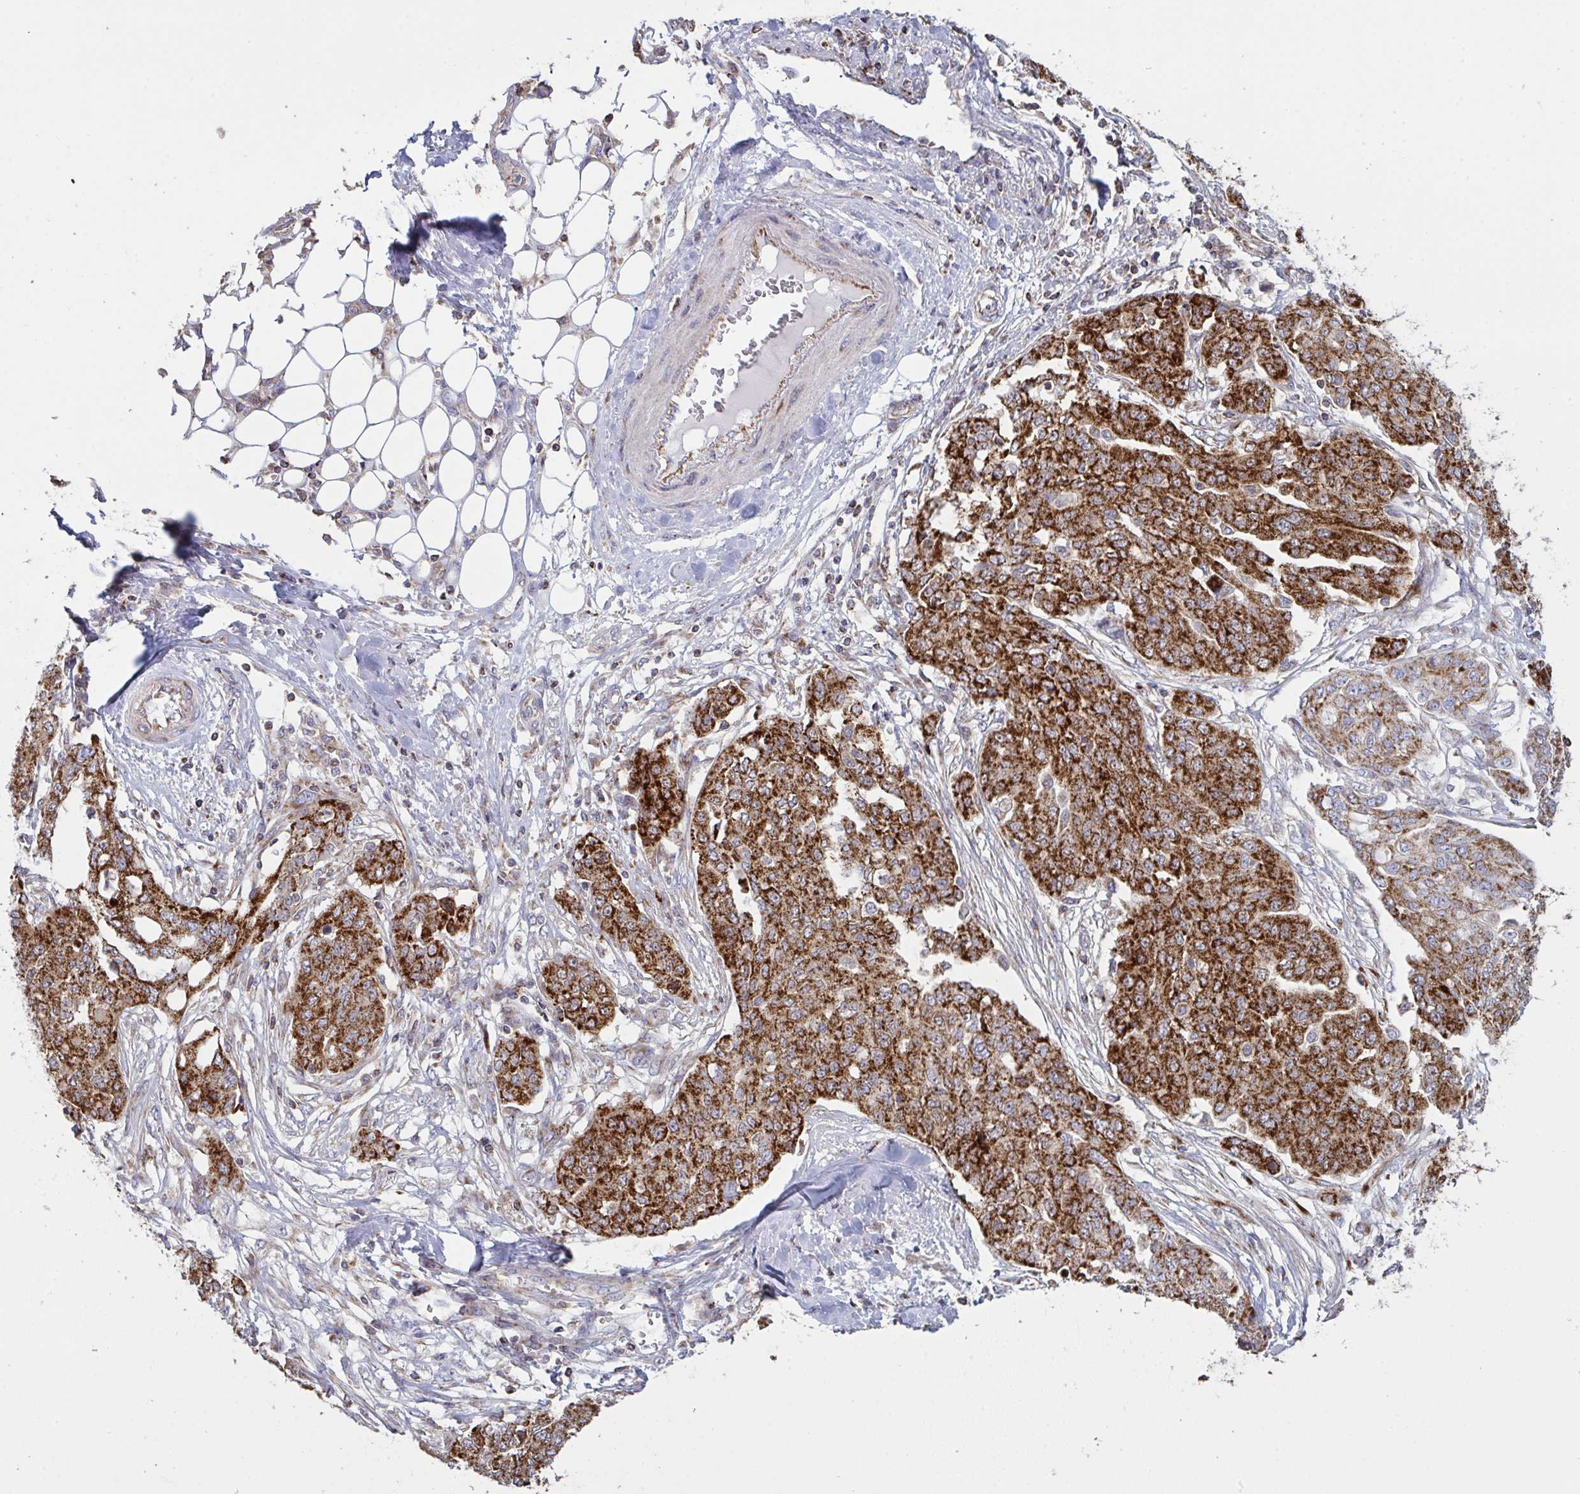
{"staining": {"intensity": "strong", "quantity": ">75%", "location": "cytoplasmic/membranous"}, "tissue": "ovarian cancer", "cell_type": "Tumor cells", "image_type": "cancer", "snomed": [{"axis": "morphology", "description": "Cystadenocarcinoma, serous, NOS"}, {"axis": "topography", "description": "Soft tissue"}, {"axis": "topography", "description": "Ovary"}], "caption": "Protein positivity by immunohistochemistry shows strong cytoplasmic/membranous expression in about >75% of tumor cells in ovarian cancer. (brown staining indicates protein expression, while blue staining denotes nuclei).", "gene": "MICOS10", "patient": {"sex": "female", "age": 57}}